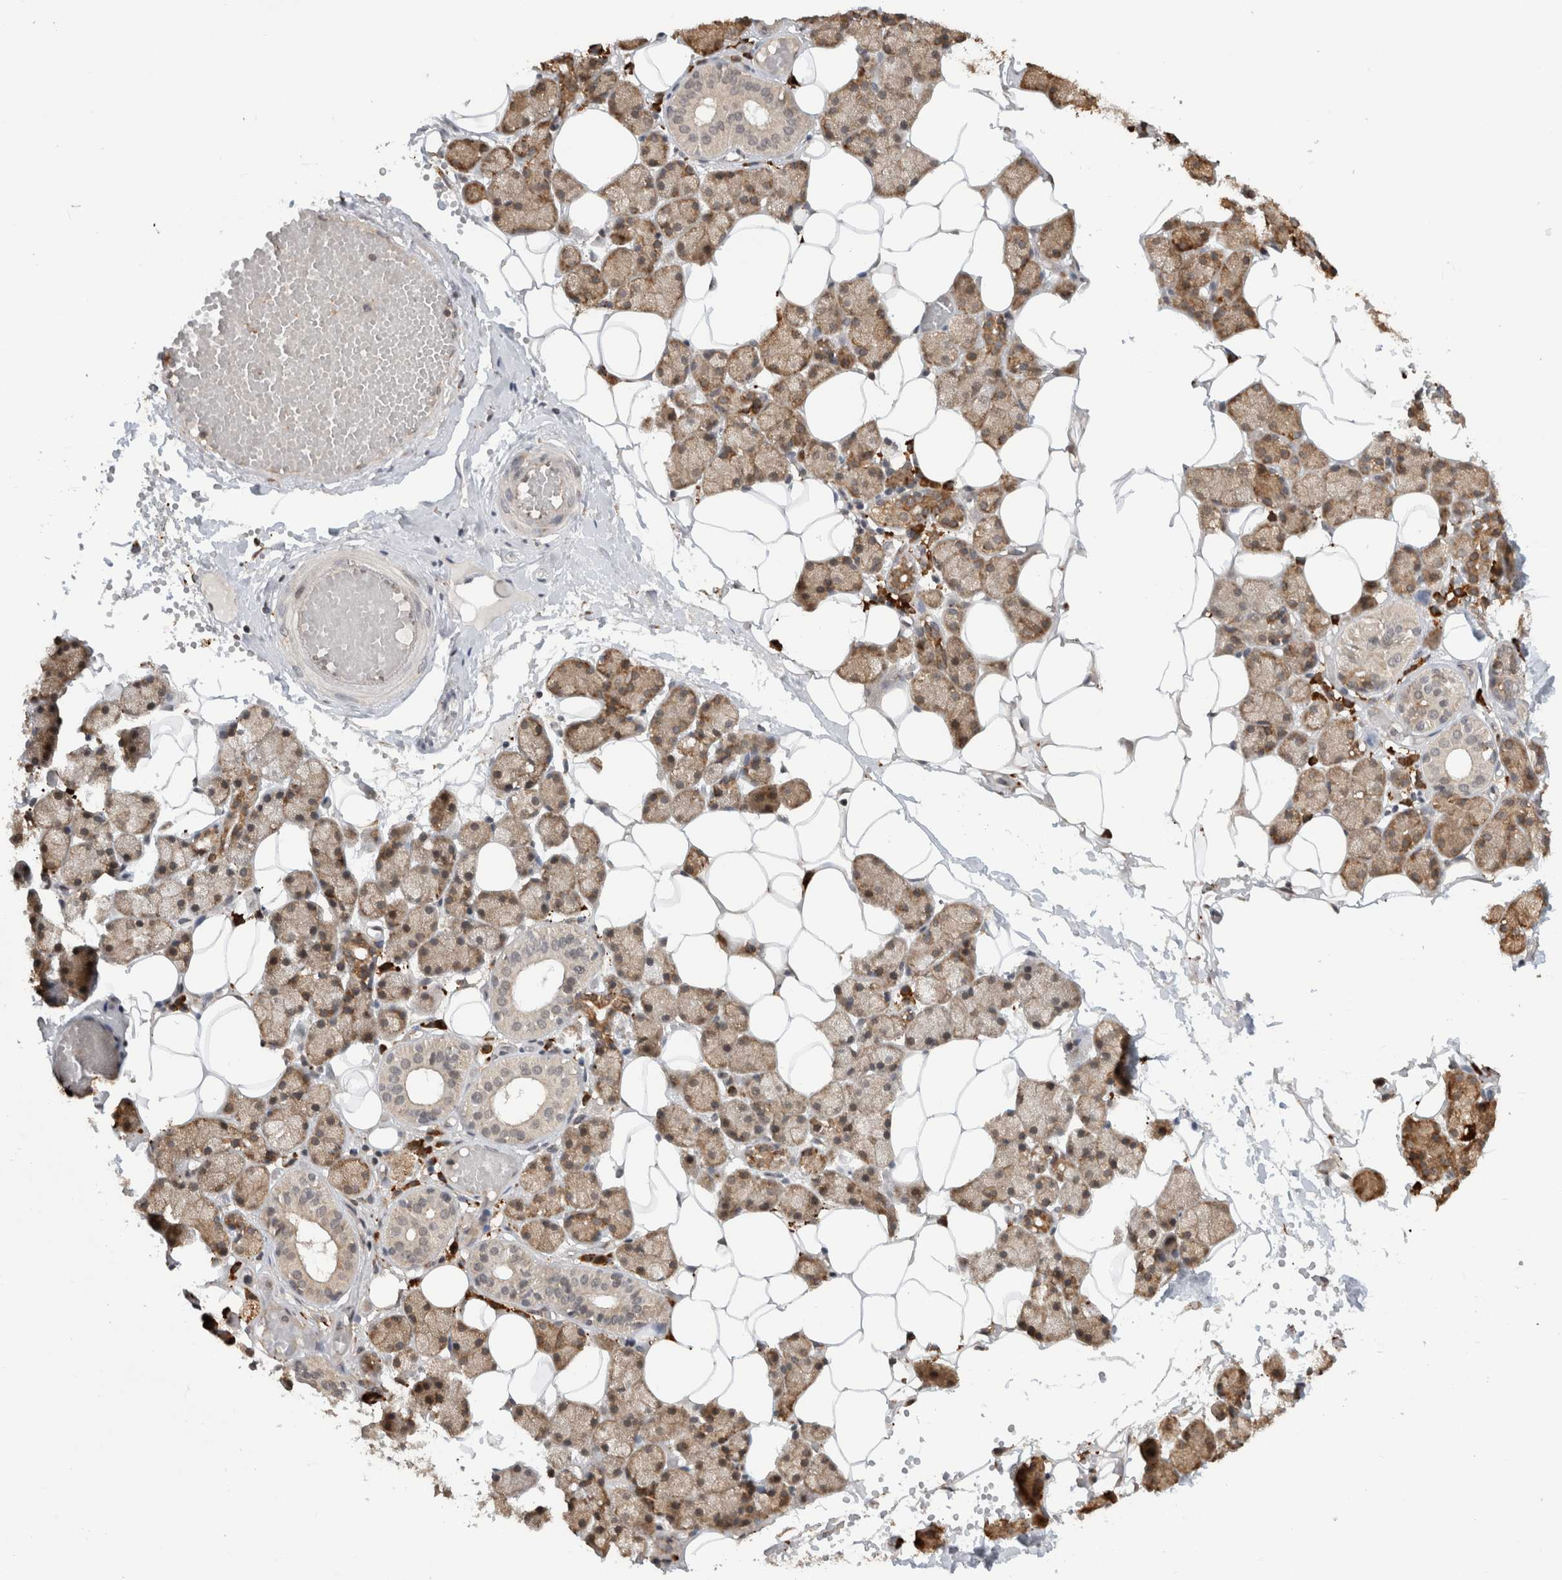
{"staining": {"intensity": "moderate", "quantity": ">75%", "location": "cytoplasmic/membranous"}, "tissue": "salivary gland", "cell_type": "Glandular cells", "image_type": "normal", "snomed": [{"axis": "morphology", "description": "Normal tissue, NOS"}, {"axis": "topography", "description": "Salivary gland"}], "caption": "Protein analysis of benign salivary gland shows moderate cytoplasmic/membranous staining in approximately >75% of glandular cells.", "gene": "MS4A7", "patient": {"sex": "female", "age": 33}}